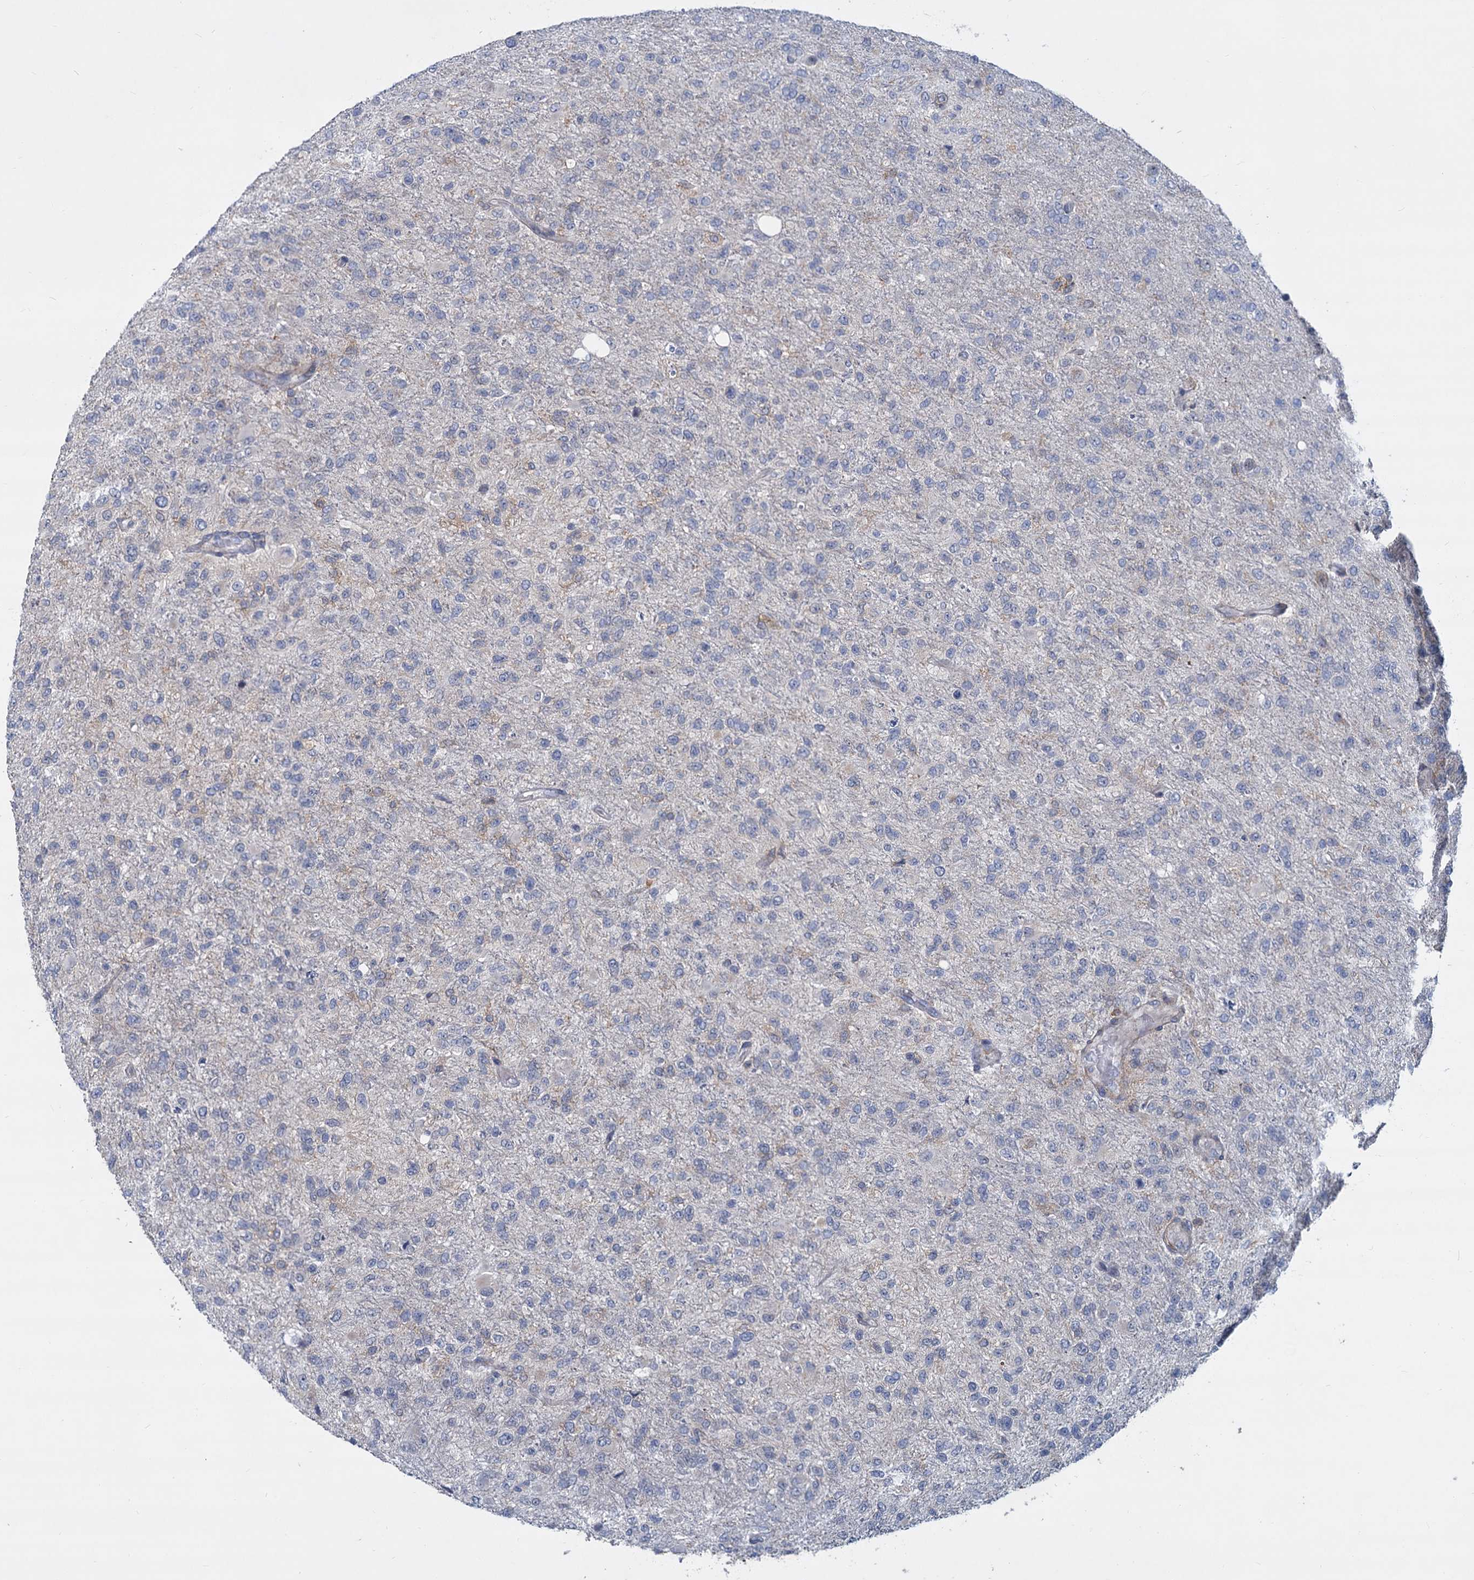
{"staining": {"intensity": "negative", "quantity": "none", "location": "none"}, "tissue": "glioma", "cell_type": "Tumor cells", "image_type": "cancer", "snomed": [{"axis": "morphology", "description": "Glioma, malignant, High grade"}, {"axis": "topography", "description": "Brain"}], "caption": "A high-resolution micrograph shows immunohistochemistry staining of malignant glioma (high-grade), which shows no significant expression in tumor cells.", "gene": "LRCH4", "patient": {"sex": "female", "age": 74}}